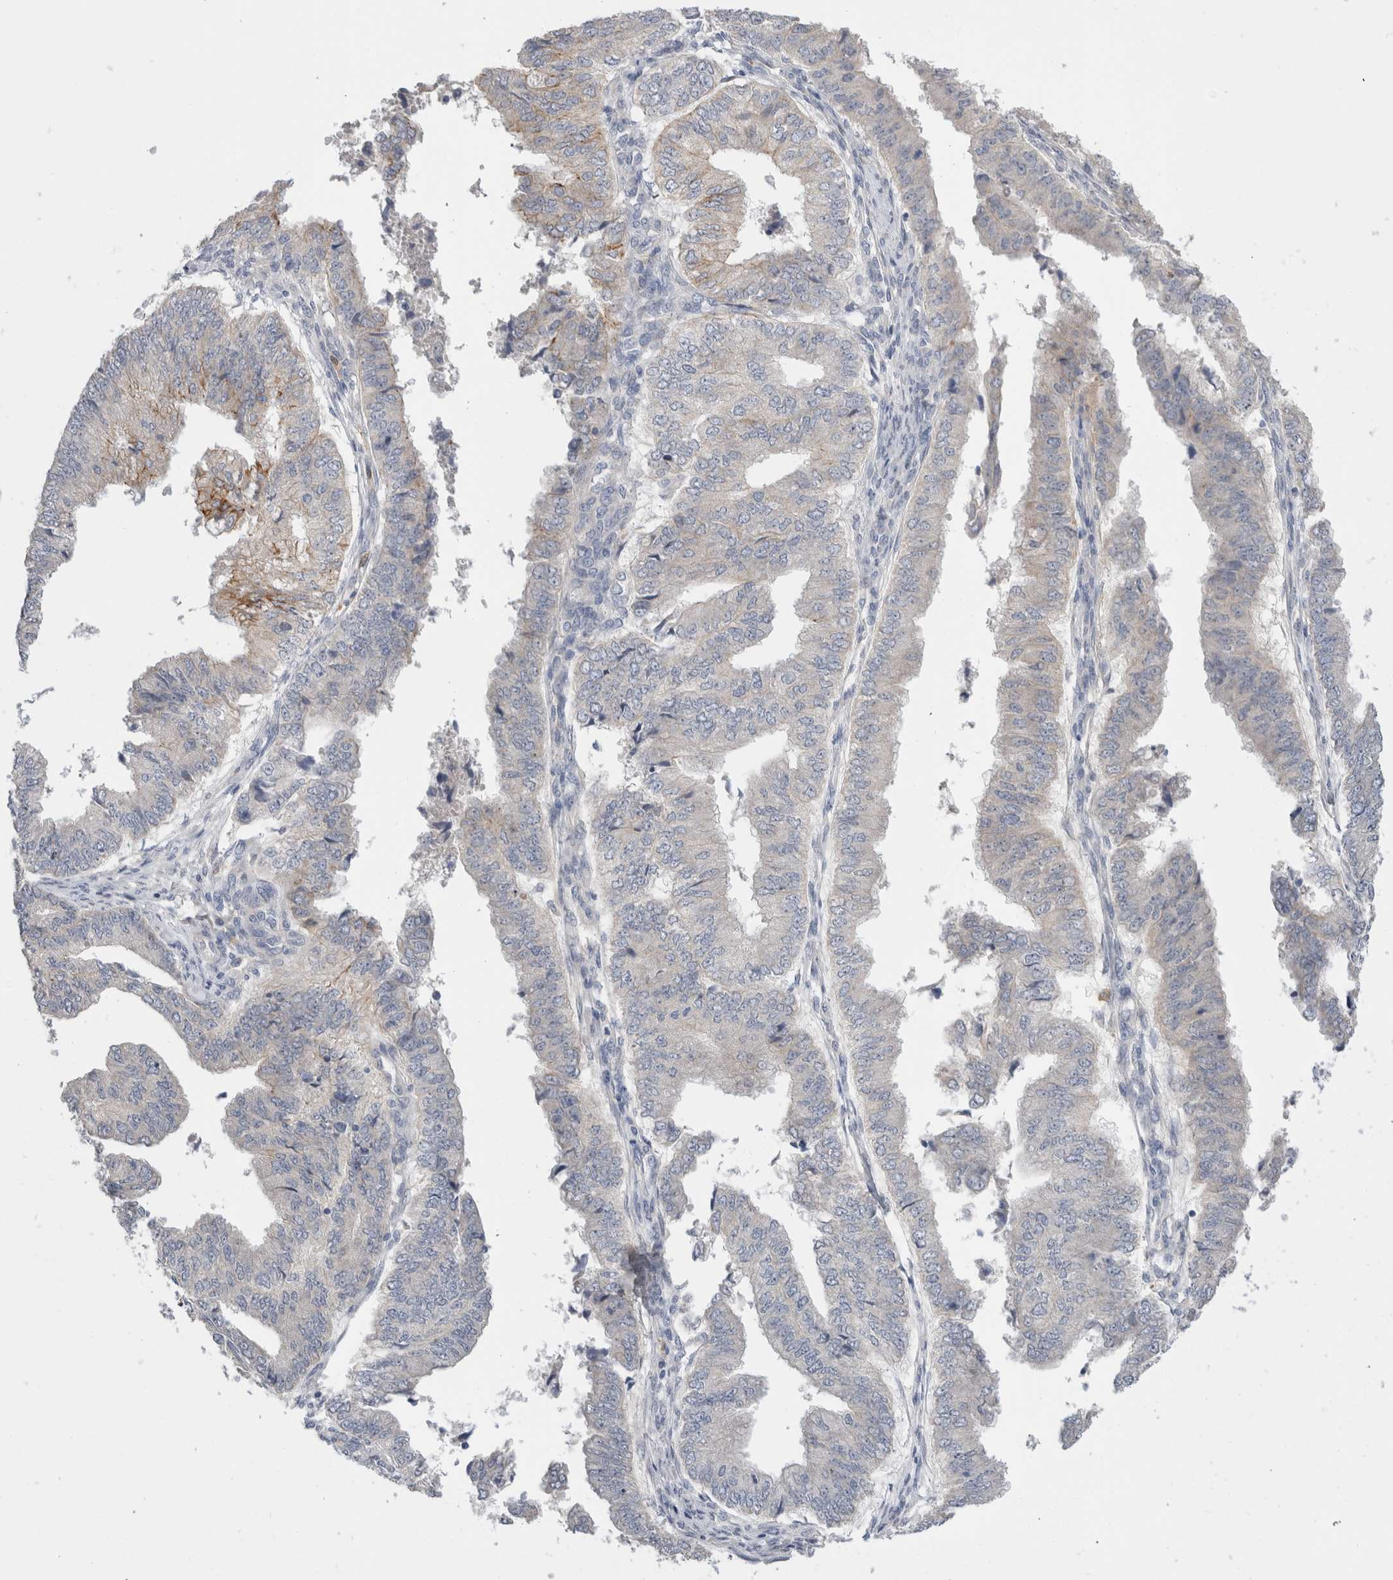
{"staining": {"intensity": "weak", "quantity": "<25%", "location": "cytoplasmic/membranous"}, "tissue": "endometrial cancer", "cell_type": "Tumor cells", "image_type": "cancer", "snomed": [{"axis": "morphology", "description": "Polyp, NOS"}, {"axis": "morphology", "description": "Adenocarcinoma, NOS"}, {"axis": "morphology", "description": "Adenoma, NOS"}, {"axis": "topography", "description": "Endometrium"}], "caption": "Endometrial cancer was stained to show a protein in brown. There is no significant positivity in tumor cells. Brightfield microscopy of IHC stained with DAB (3,3'-diaminobenzidine) (brown) and hematoxylin (blue), captured at high magnification.", "gene": "SLC20A2", "patient": {"sex": "female", "age": 79}}